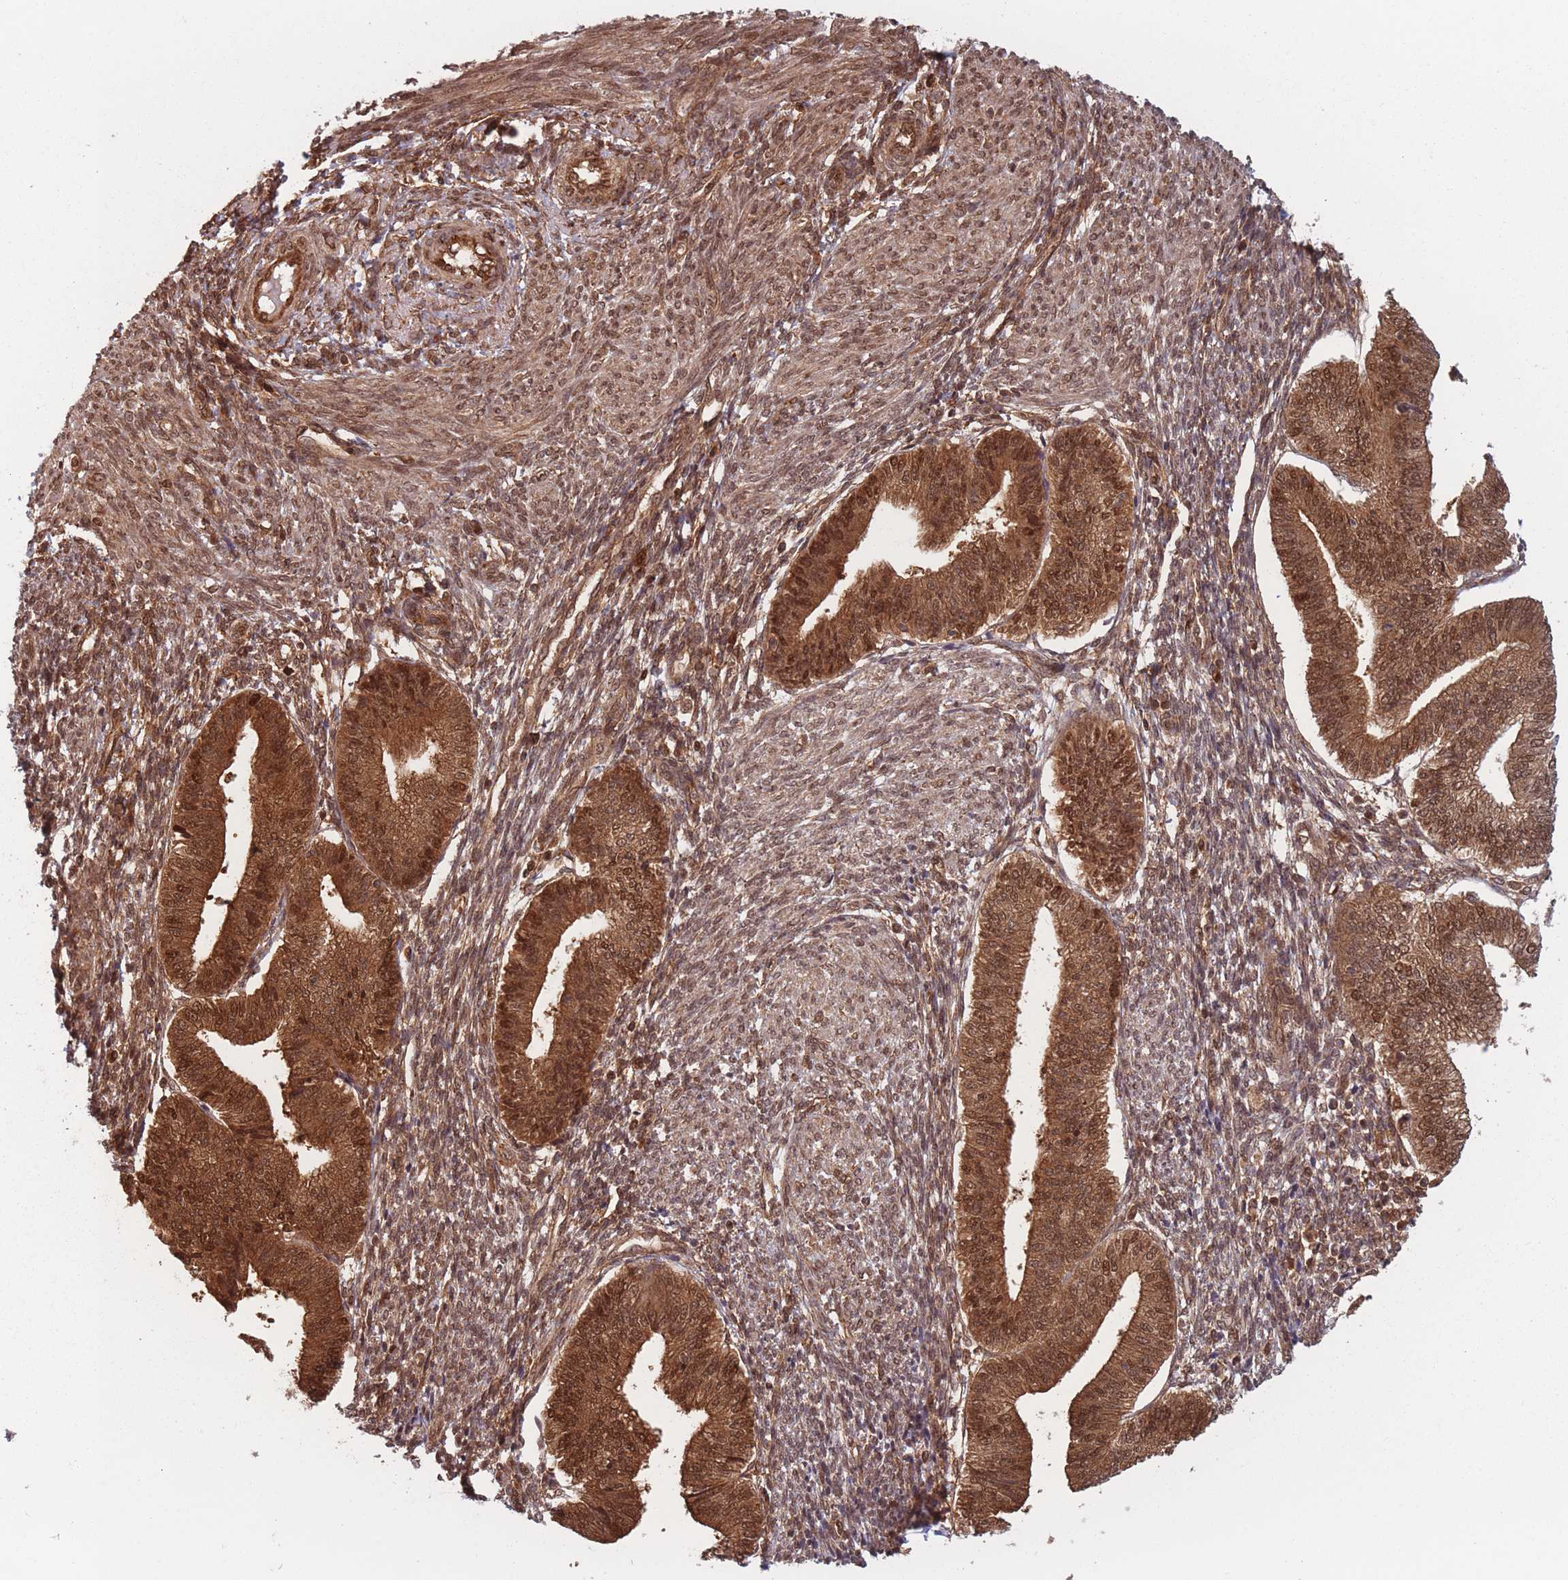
{"staining": {"intensity": "moderate", "quantity": ">75%", "location": "cytoplasmic/membranous,nuclear"}, "tissue": "endometrium", "cell_type": "Cells in endometrial stroma", "image_type": "normal", "snomed": [{"axis": "morphology", "description": "Normal tissue, NOS"}, {"axis": "topography", "description": "Endometrium"}], "caption": "Benign endometrium displays moderate cytoplasmic/membranous,nuclear expression in about >75% of cells in endometrial stroma (DAB (3,3'-diaminobenzidine) IHC with brightfield microscopy, high magnification)..", "gene": "PODXL2", "patient": {"sex": "female", "age": 34}}